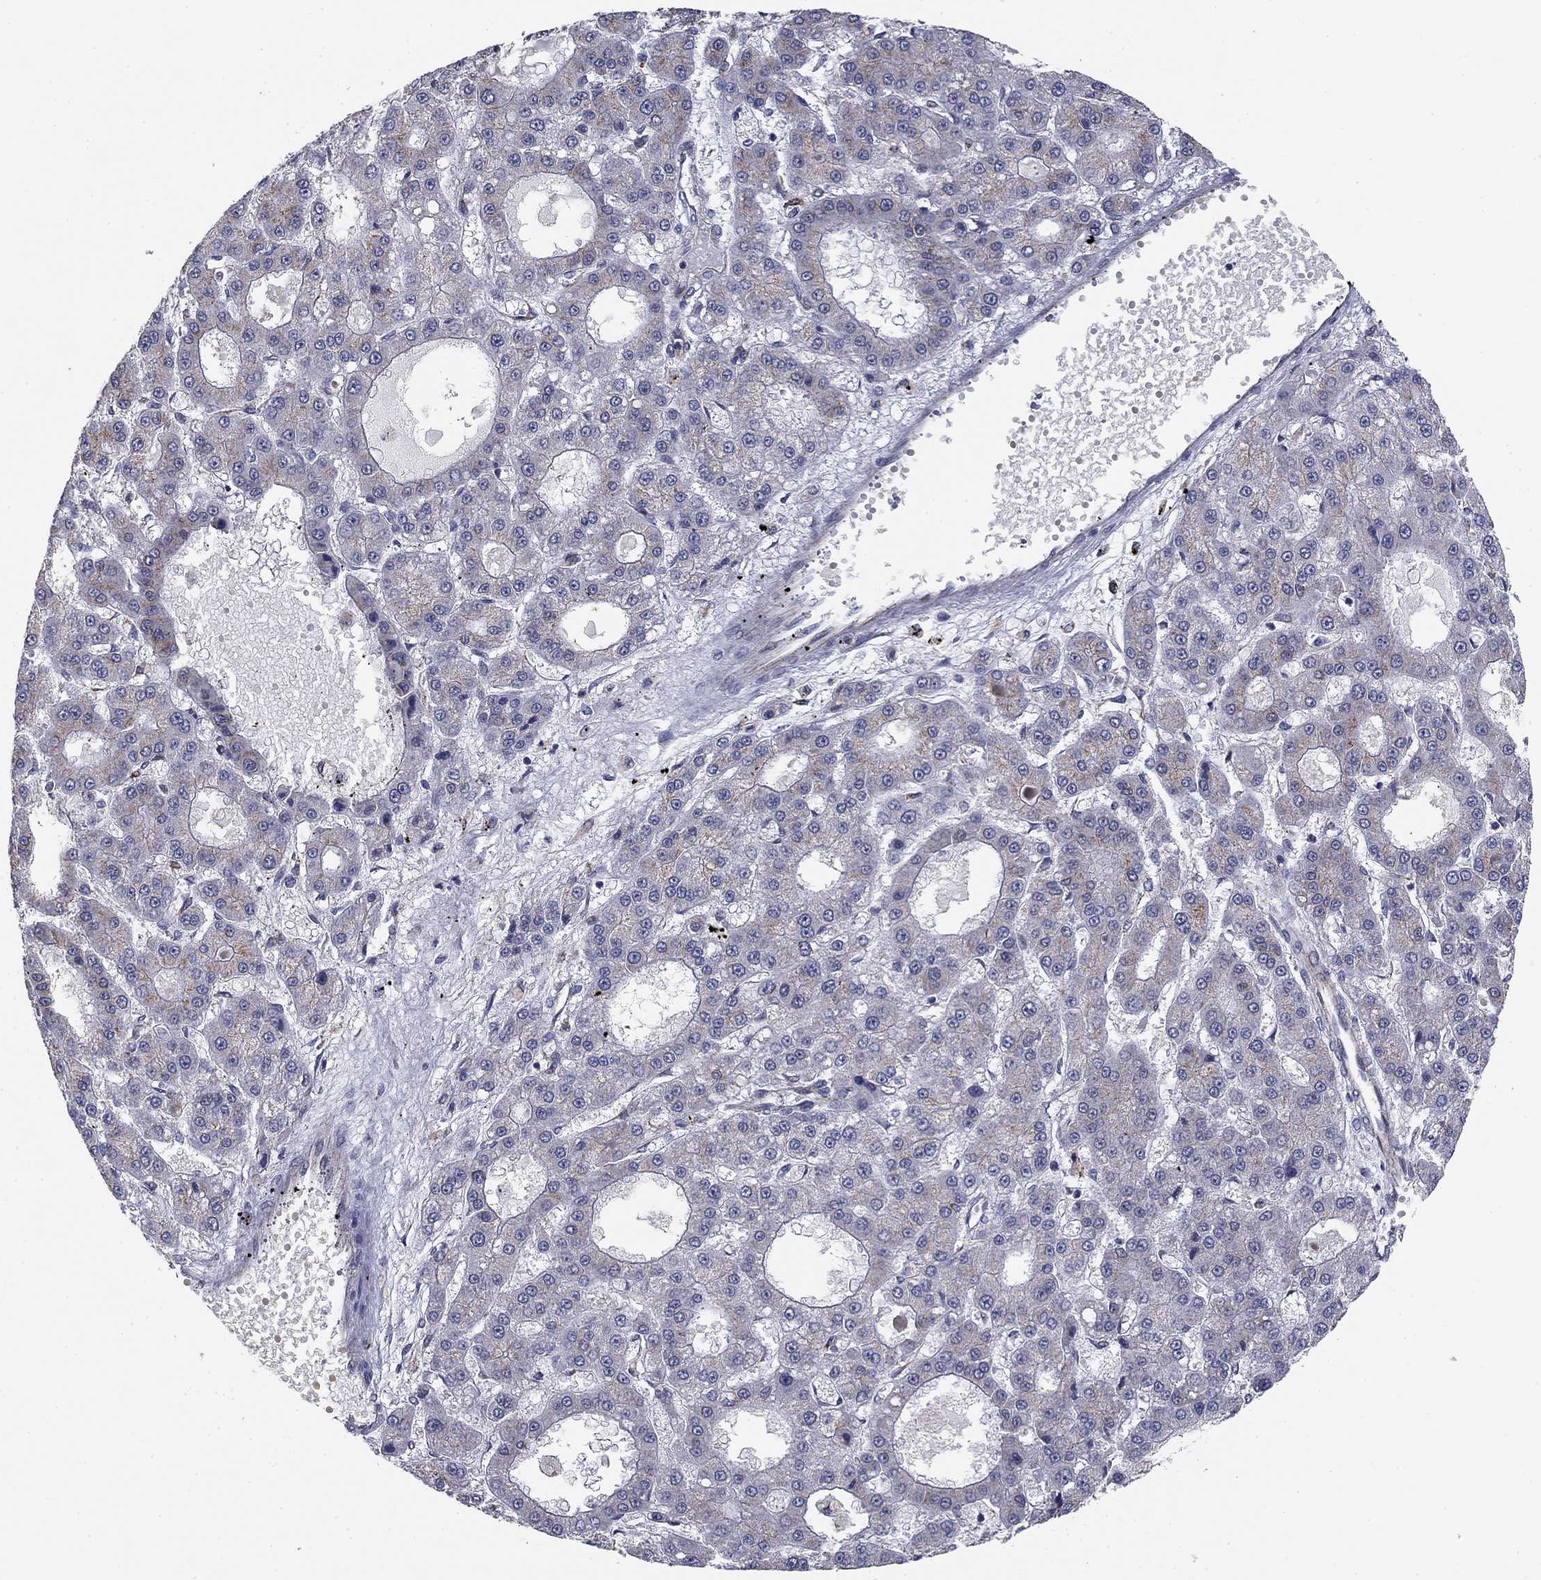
{"staining": {"intensity": "moderate", "quantity": "25%-75%", "location": "cytoplasmic/membranous"}, "tissue": "liver cancer", "cell_type": "Tumor cells", "image_type": "cancer", "snomed": [{"axis": "morphology", "description": "Carcinoma, Hepatocellular, NOS"}, {"axis": "topography", "description": "Liver"}], "caption": "Tumor cells exhibit medium levels of moderate cytoplasmic/membranous expression in approximately 25%-75% of cells in human liver cancer (hepatocellular carcinoma).", "gene": "SEPTIN3", "patient": {"sex": "male", "age": 70}}